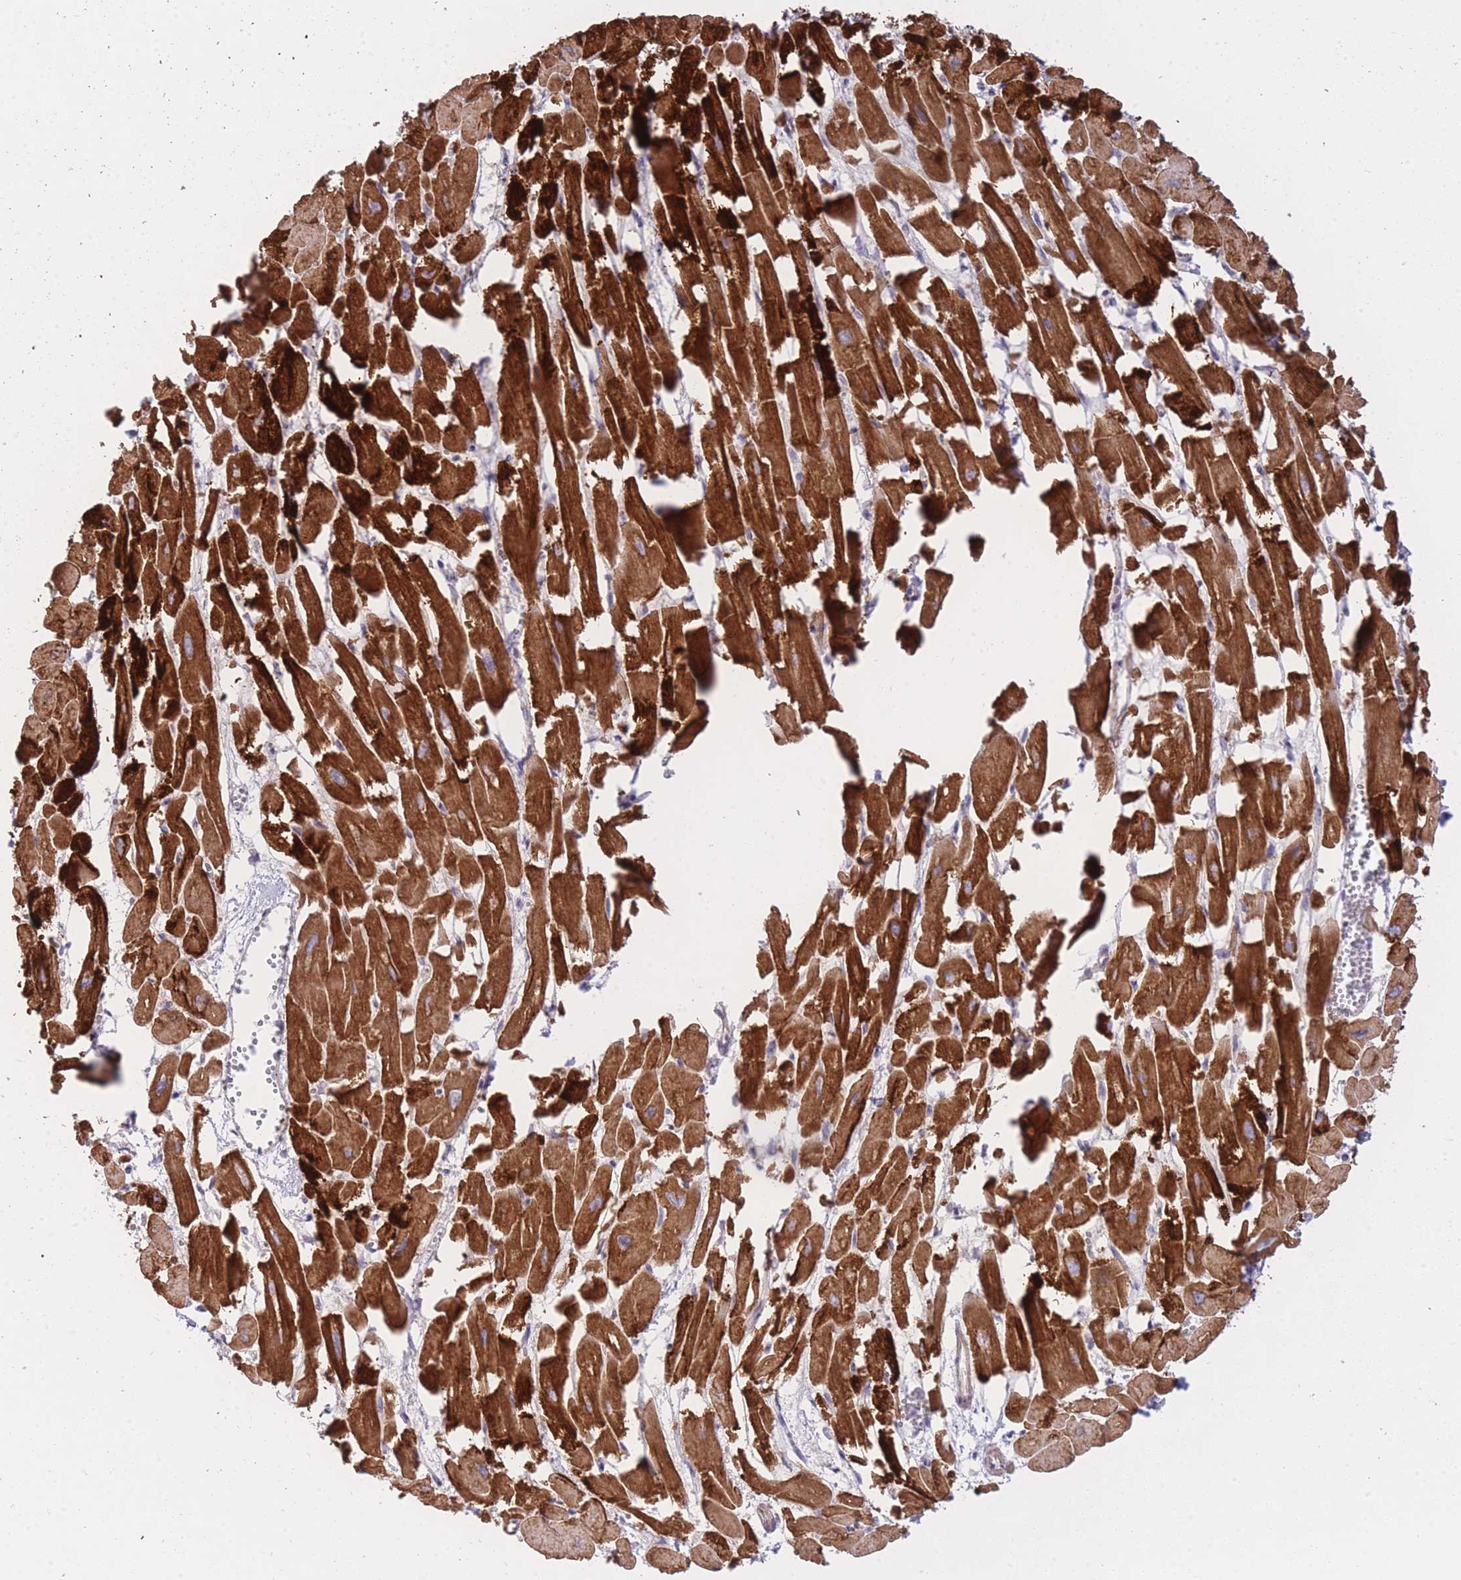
{"staining": {"intensity": "strong", "quantity": ">75%", "location": "cytoplasmic/membranous"}, "tissue": "heart muscle", "cell_type": "Cardiomyocytes", "image_type": "normal", "snomed": [{"axis": "morphology", "description": "Normal tissue, NOS"}, {"axis": "topography", "description": "Heart"}], "caption": "Heart muscle stained with DAB immunohistochemistry (IHC) exhibits high levels of strong cytoplasmic/membranous positivity in about >75% of cardiomyocytes. The protein is stained brown, and the nuclei are stained in blue (DAB IHC with brightfield microscopy, high magnification).", "gene": "CTBP1", "patient": {"sex": "male", "age": 54}}